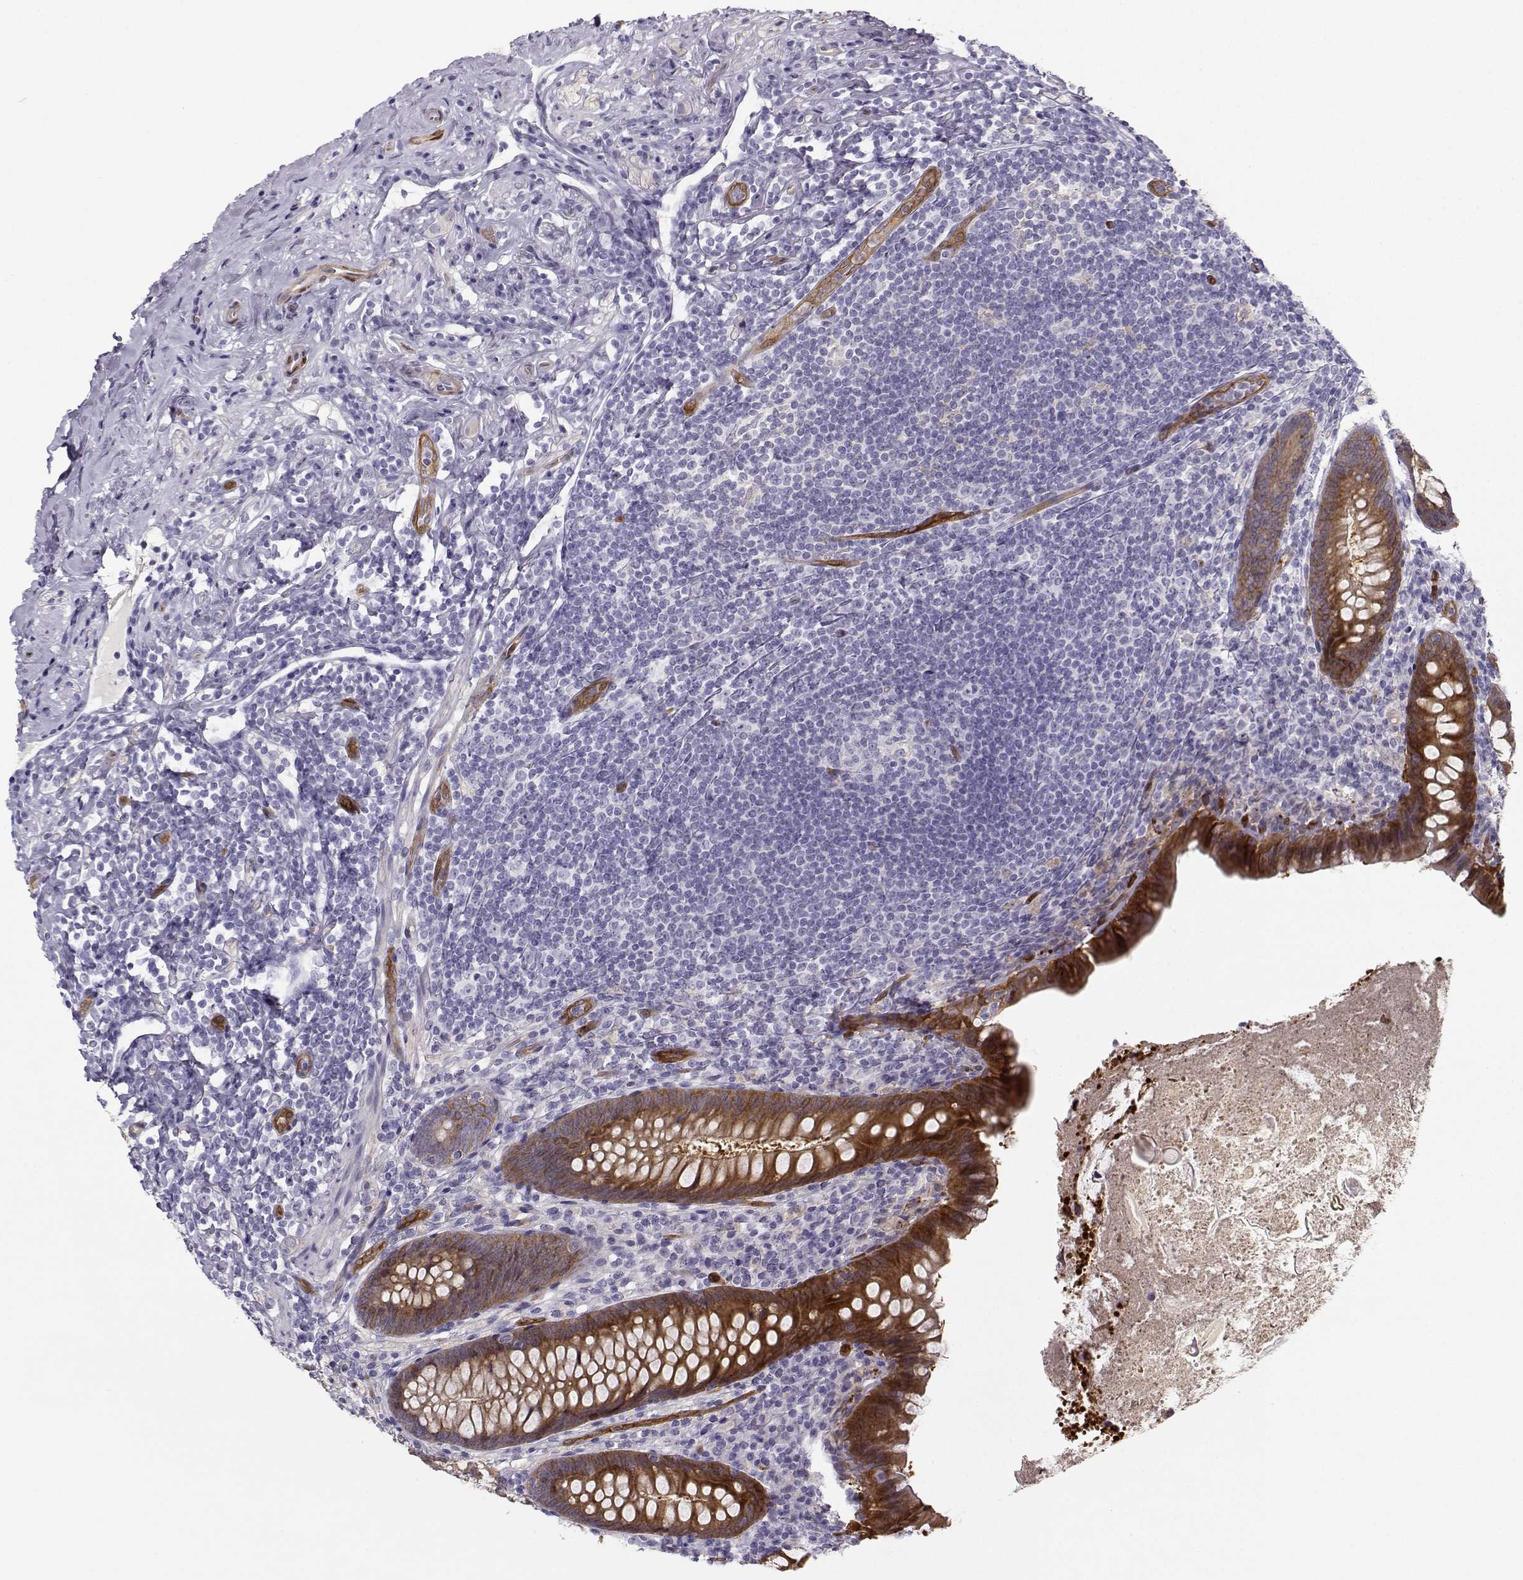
{"staining": {"intensity": "strong", "quantity": "<25%", "location": "cytoplasmic/membranous"}, "tissue": "appendix", "cell_type": "Glandular cells", "image_type": "normal", "snomed": [{"axis": "morphology", "description": "Normal tissue, NOS"}, {"axis": "topography", "description": "Appendix"}], "caption": "IHC histopathology image of normal appendix stained for a protein (brown), which reveals medium levels of strong cytoplasmic/membranous positivity in approximately <25% of glandular cells.", "gene": "NQO1", "patient": {"sex": "male", "age": 47}}